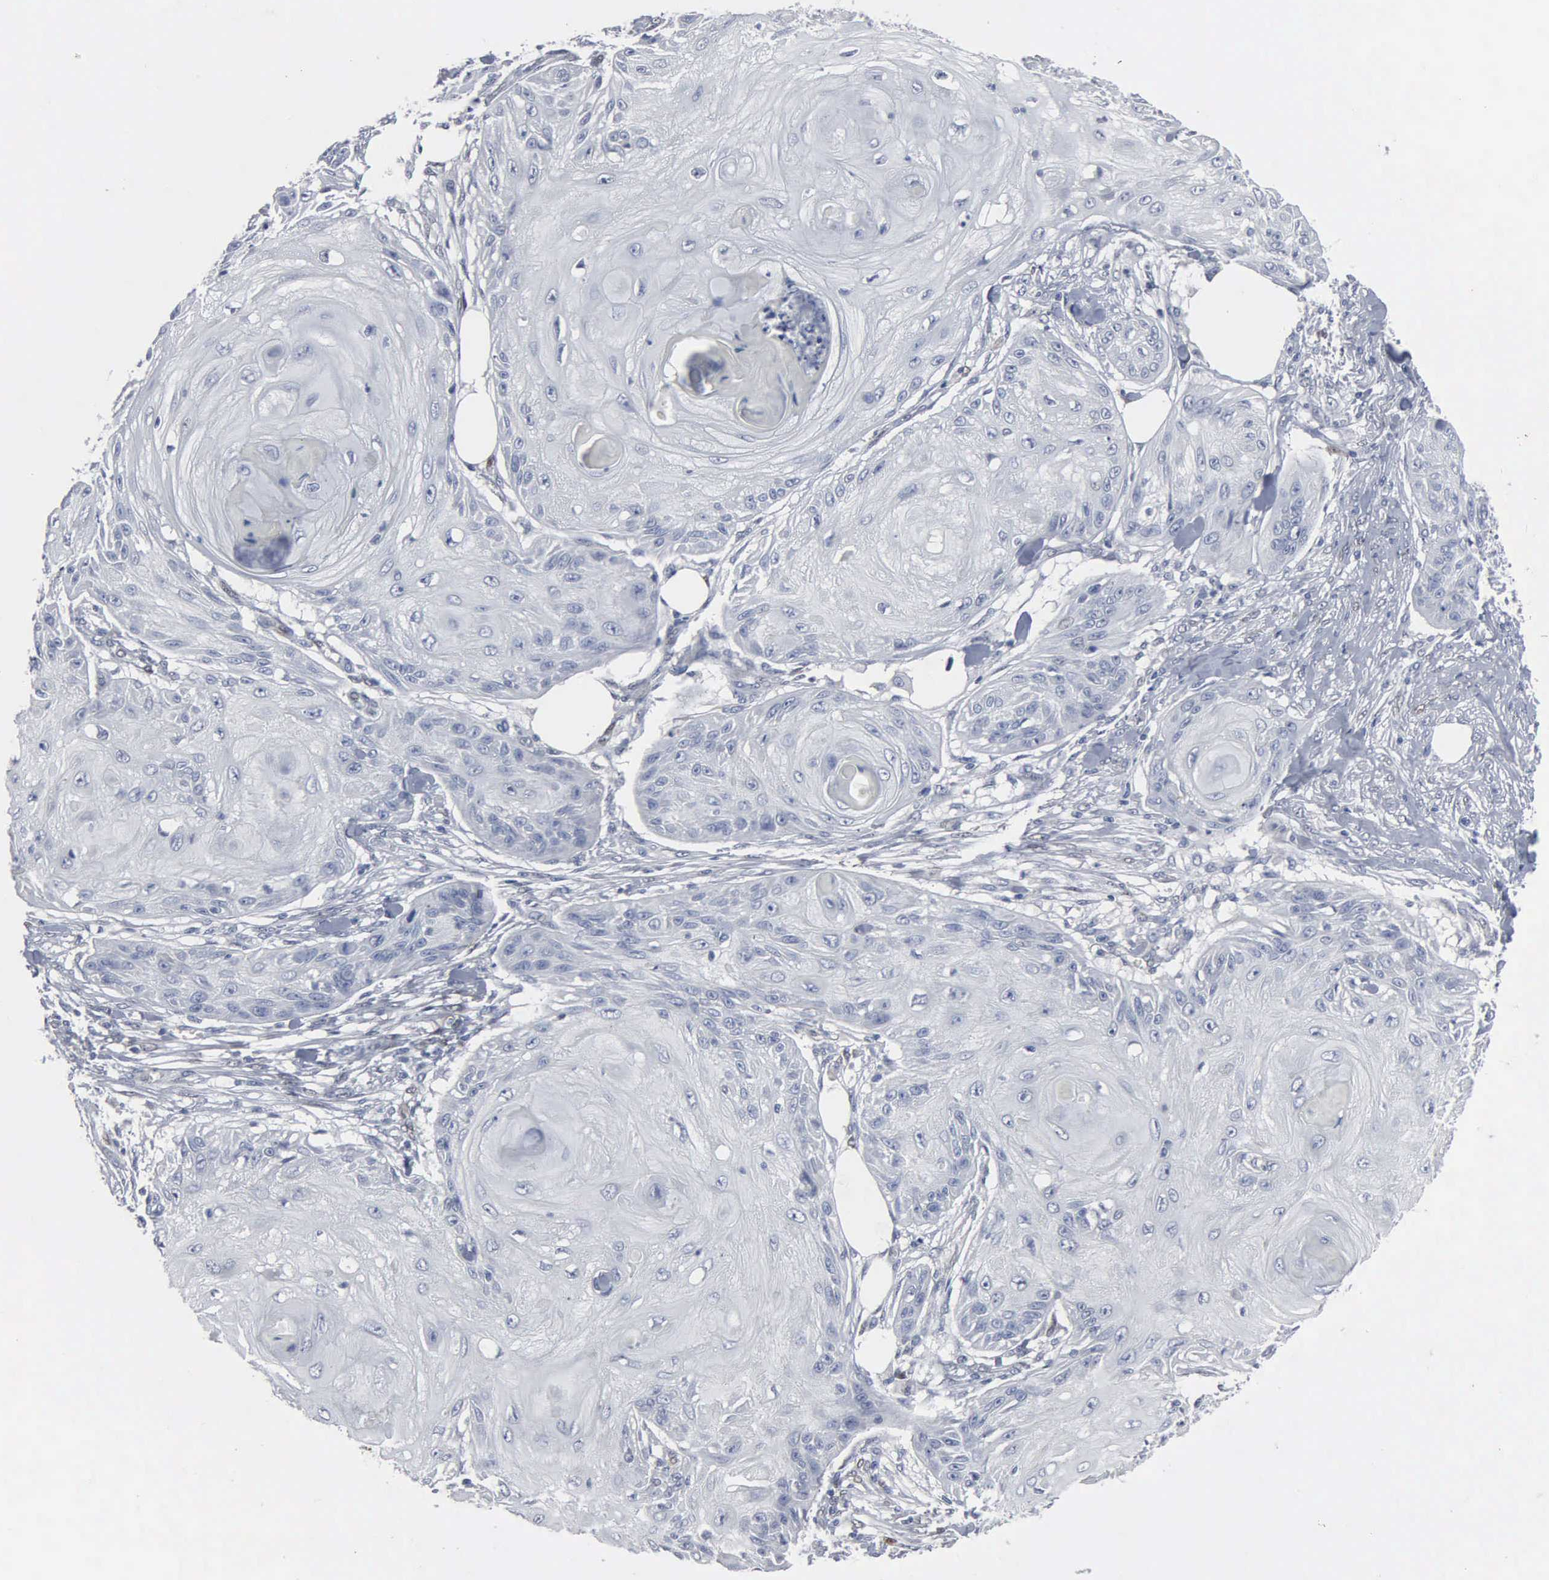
{"staining": {"intensity": "negative", "quantity": "none", "location": "none"}, "tissue": "skin cancer", "cell_type": "Tumor cells", "image_type": "cancer", "snomed": [{"axis": "morphology", "description": "Squamous cell carcinoma, NOS"}, {"axis": "topography", "description": "Skin"}], "caption": "Immunohistochemical staining of human squamous cell carcinoma (skin) reveals no significant staining in tumor cells.", "gene": "FGF2", "patient": {"sex": "female", "age": 88}}